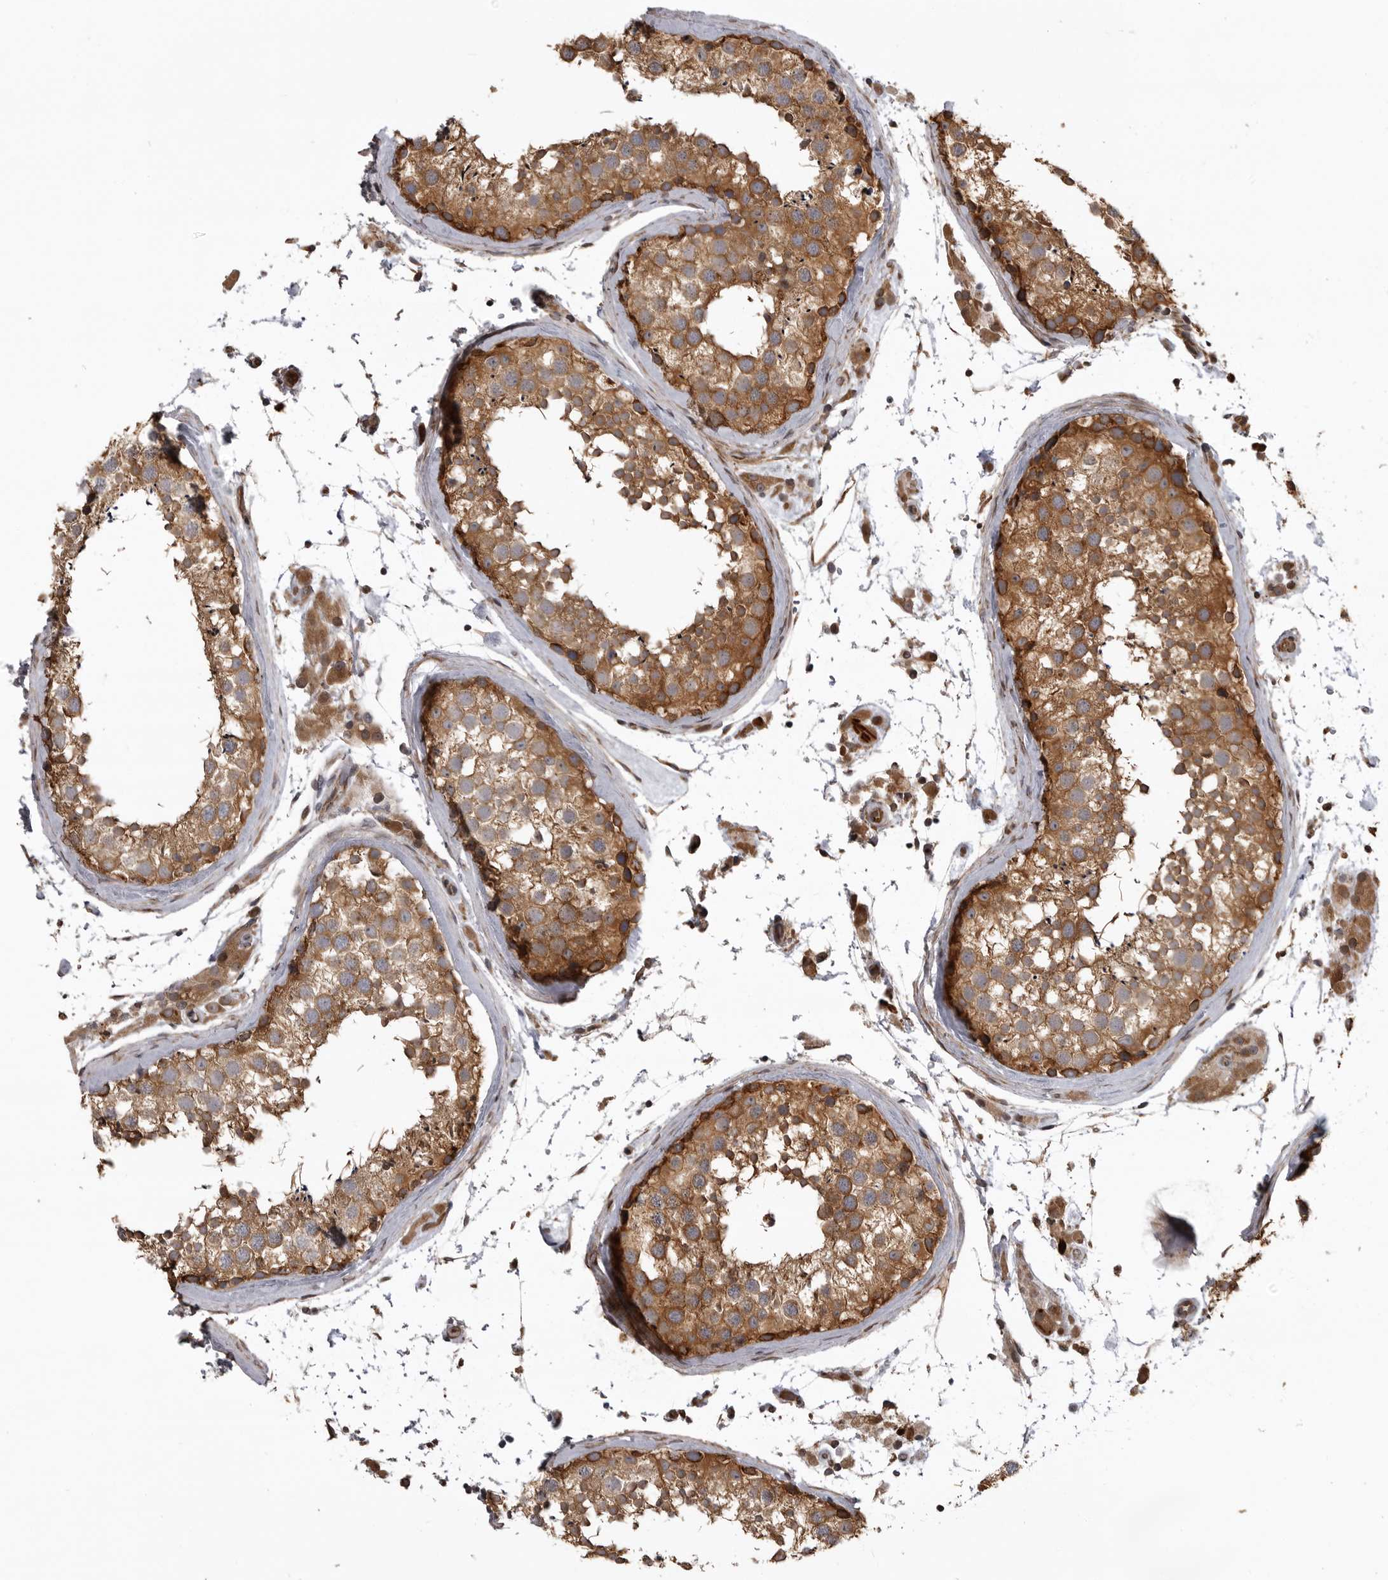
{"staining": {"intensity": "moderate", "quantity": ">75%", "location": "cytoplasmic/membranous"}, "tissue": "testis", "cell_type": "Cells in seminiferous ducts", "image_type": "normal", "snomed": [{"axis": "morphology", "description": "Normal tissue, NOS"}, {"axis": "topography", "description": "Testis"}], "caption": "IHC histopathology image of unremarkable testis: testis stained using IHC shows medium levels of moderate protein expression localized specifically in the cytoplasmic/membranous of cells in seminiferous ducts, appearing as a cytoplasmic/membranous brown color.", "gene": "ZNRF1", "patient": {"sex": "male", "age": 46}}